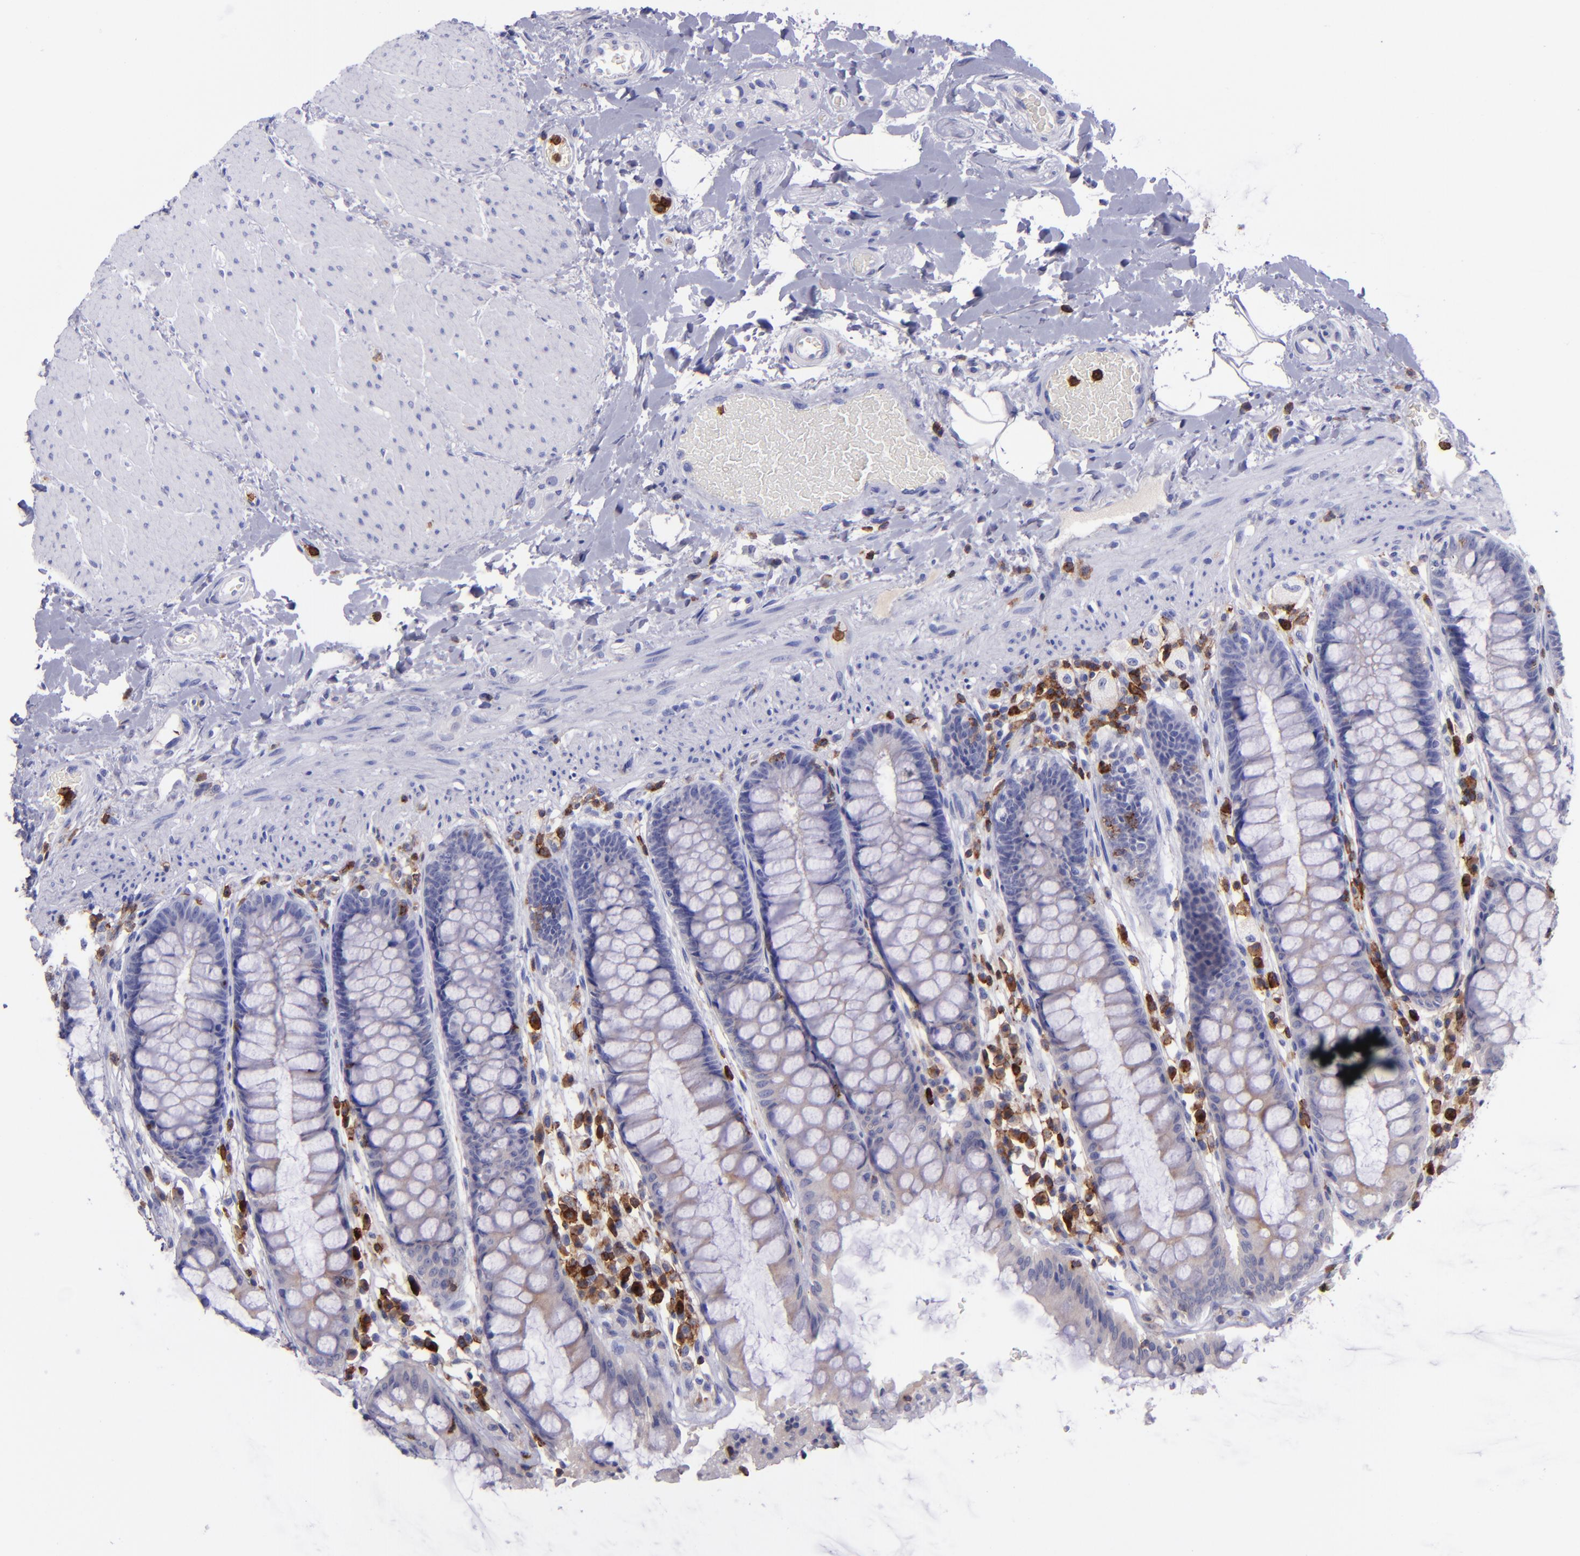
{"staining": {"intensity": "weak", "quantity": "<25%", "location": "cytoplasmic/membranous"}, "tissue": "rectum", "cell_type": "Glandular cells", "image_type": "normal", "snomed": [{"axis": "morphology", "description": "Normal tissue, NOS"}, {"axis": "topography", "description": "Rectum"}], "caption": "The histopathology image shows no significant positivity in glandular cells of rectum.", "gene": "ICAM3", "patient": {"sex": "female", "age": 46}}